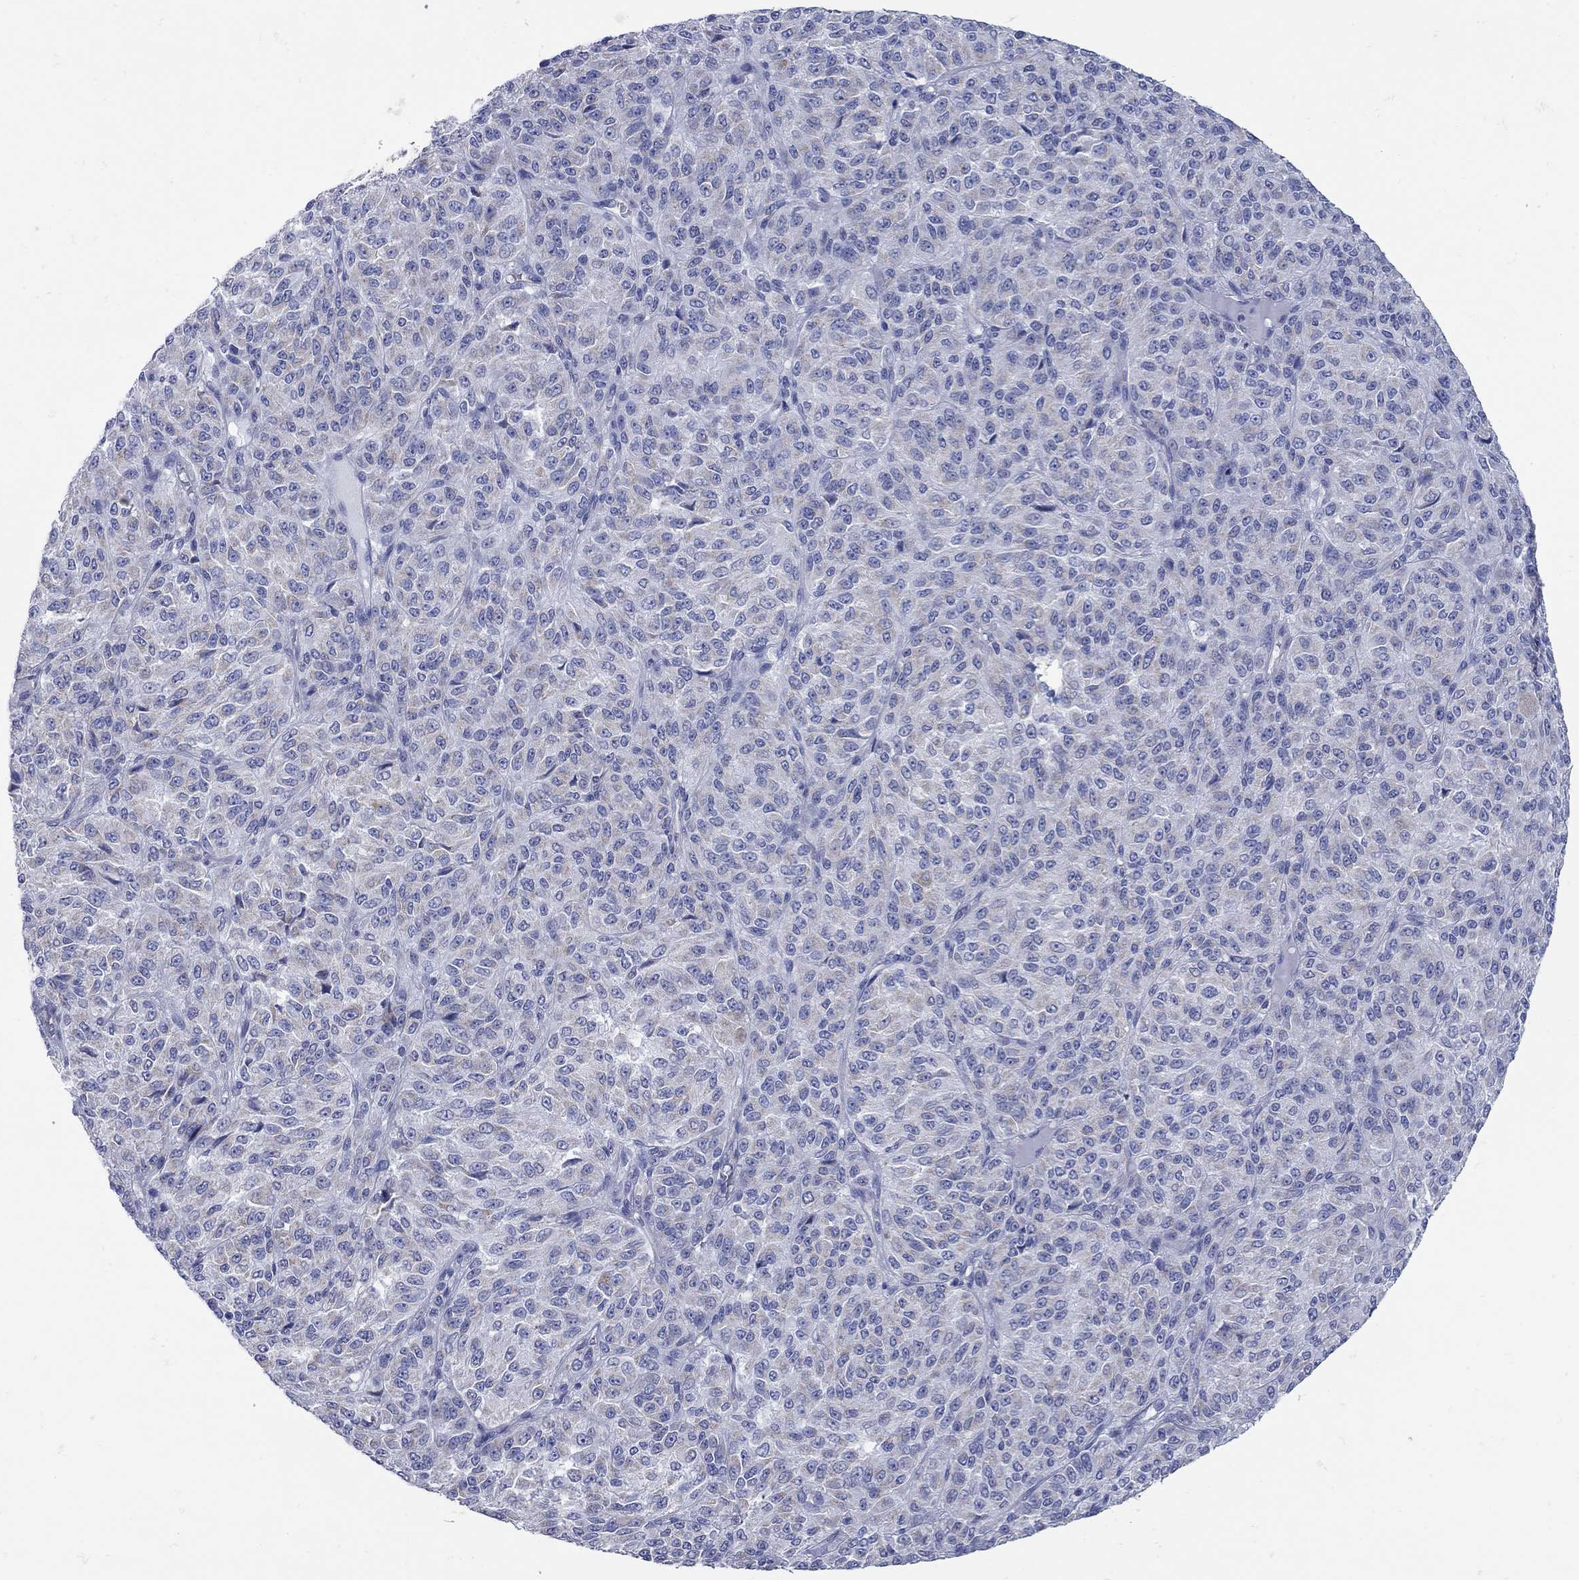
{"staining": {"intensity": "weak", "quantity": "<25%", "location": "cytoplasmic/membranous"}, "tissue": "melanoma", "cell_type": "Tumor cells", "image_type": "cancer", "snomed": [{"axis": "morphology", "description": "Malignant melanoma, Metastatic site"}, {"axis": "topography", "description": "Brain"}], "caption": "DAB immunohistochemical staining of malignant melanoma (metastatic site) shows no significant staining in tumor cells. (DAB (3,3'-diaminobenzidine) immunohistochemistry with hematoxylin counter stain).", "gene": "PDZD3", "patient": {"sex": "female", "age": 56}}